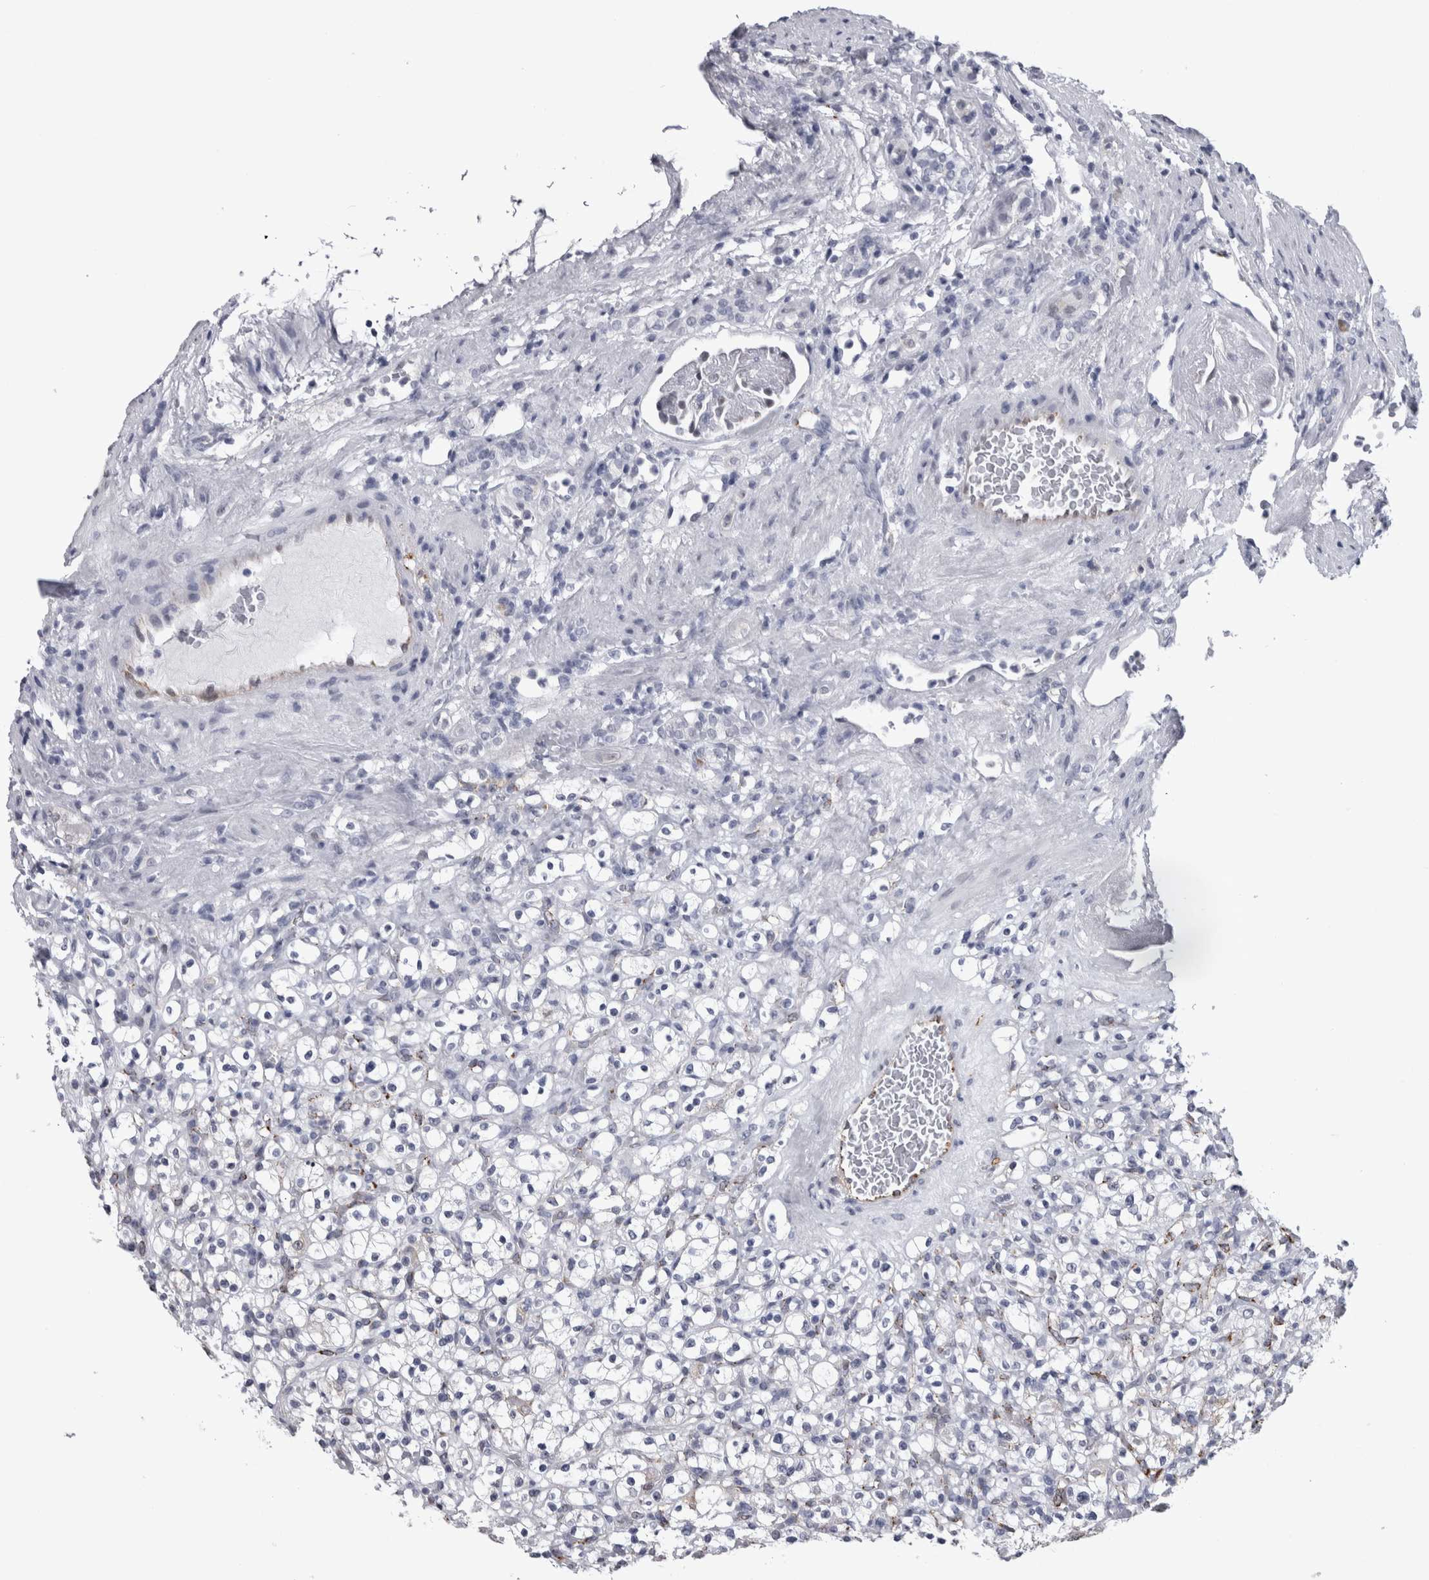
{"staining": {"intensity": "negative", "quantity": "none", "location": "none"}, "tissue": "renal cancer", "cell_type": "Tumor cells", "image_type": "cancer", "snomed": [{"axis": "morphology", "description": "Normal tissue, NOS"}, {"axis": "morphology", "description": "Adenocarcinoma, NOS"}, {"axis": "topography", "description": "Kidney"}], "caption": "Tumor cells are negative for brown protein staining in renal adenocarcinoma. The staining was performed using DAB to visualize the protein expression in brown, while the nuclei were stained in blue with hematoxylin (Magnification: 20x).", "gene": "ACOT7", "patient": {"sex": "female", "age": 72}}